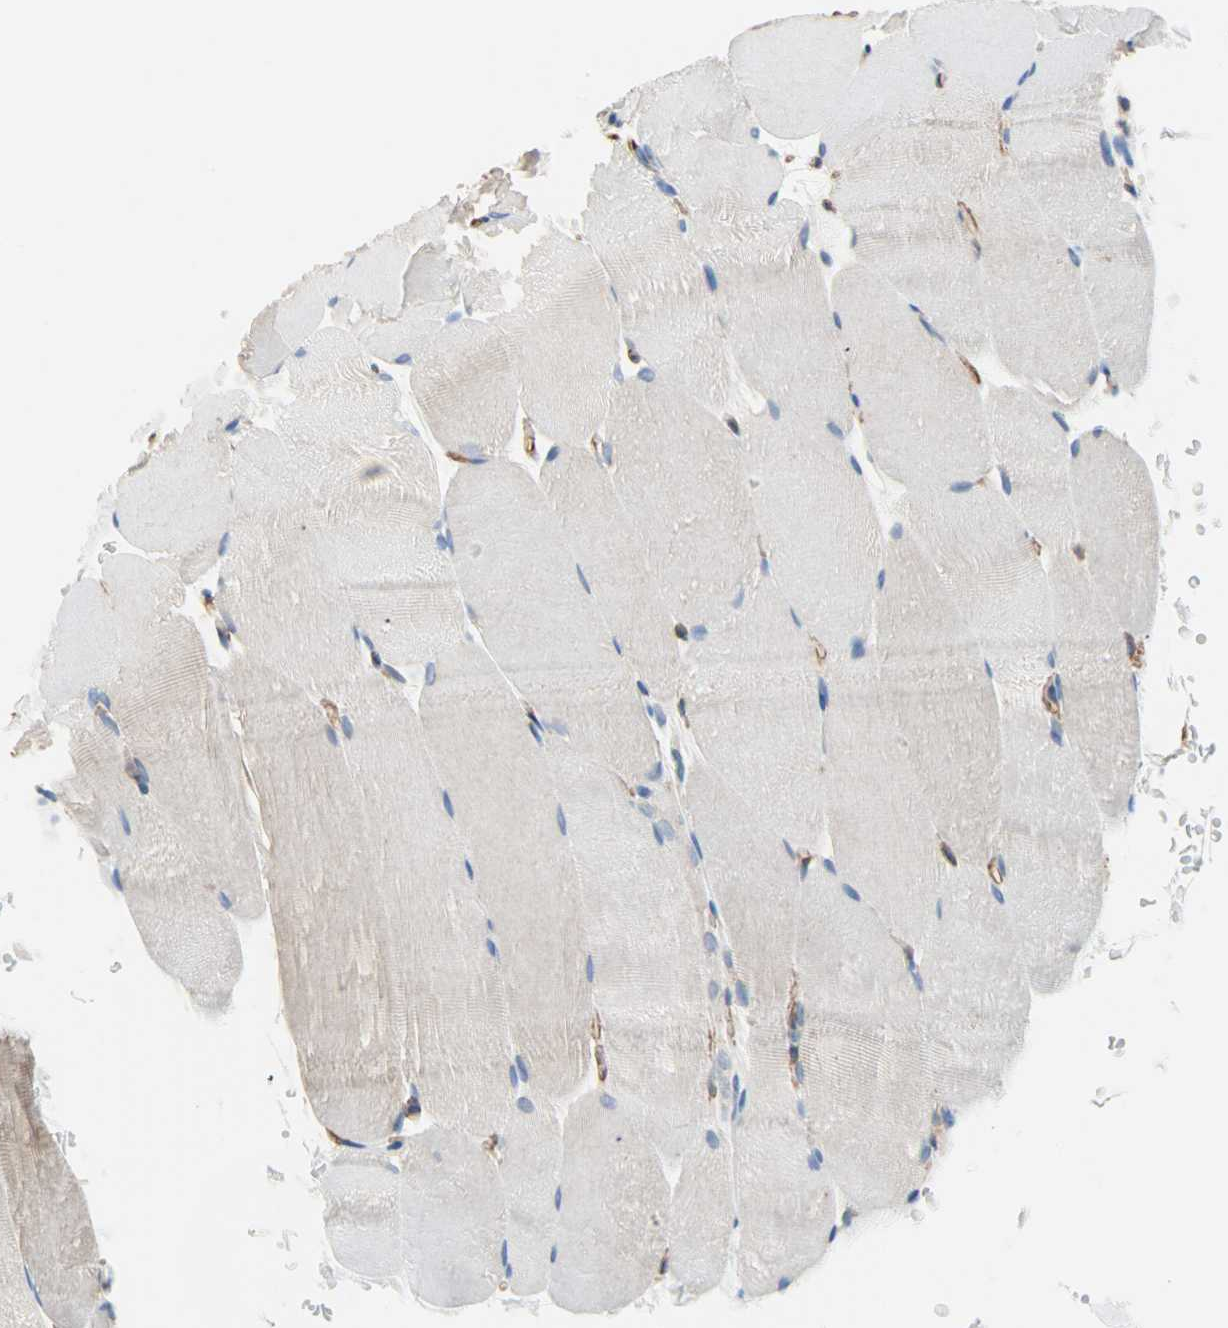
{"staining": {"intensity": "negative", "quantity": "none", "location": "none"}, "tissue": "skeletal muscle", "cell_type": "Myocytes", "image_type": "normal", "snomed": [{"axis": "morphology", "description": "Normal tissue, NOS"}, {"axis": "topography", "description": "Skeletal muscle"}, {"axis": "topography", "description": "Parathyroid gland"}], "caption": "IHC image of normal skeletal muscle stained for a protein (brown), which exhibits no staining in myocytes. Nuclei are stained in blue.", "gene": "GALNT10", "patient": {"sex": "female", "age": 37}}